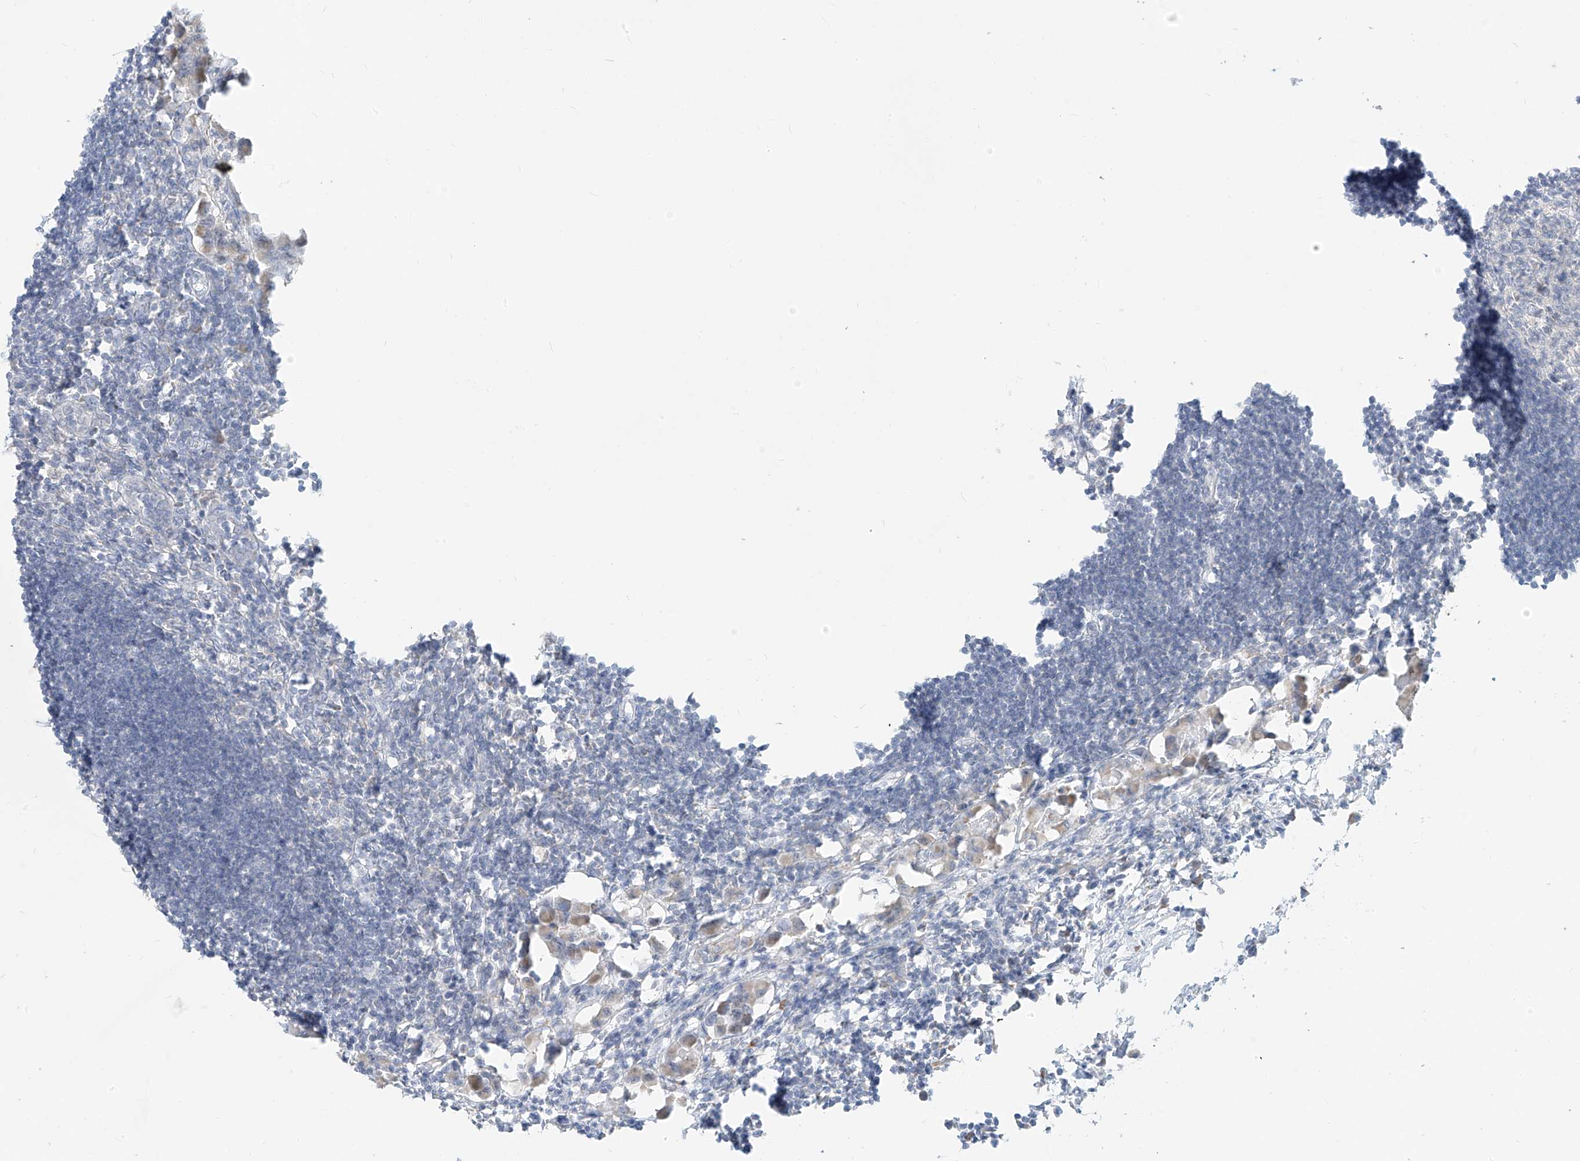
{"staining": {"intensity": "negative", "quantity": "none", "location": "none"}, "tissue": "lymph node", "cell_type": "Germinal center cells", "image_type": "normal", "snomed": [{"axis": "morphology", "description": "Normal tissue, NOS"}, {"axis": "morphology", "description": "Malignant melanoma, Metastatic site"}, {"axis": "topography", "description": "Lymph node"}], "caption": "This micrograph is of normal lymph node stained with immunohistochemistry (IHC) to label a protein in brown with the nuclei are counter-stained blue. There is no staining in germinal center cells.", "gene": "C2orf42", "patient": {"sex": "male", "age": 41}}